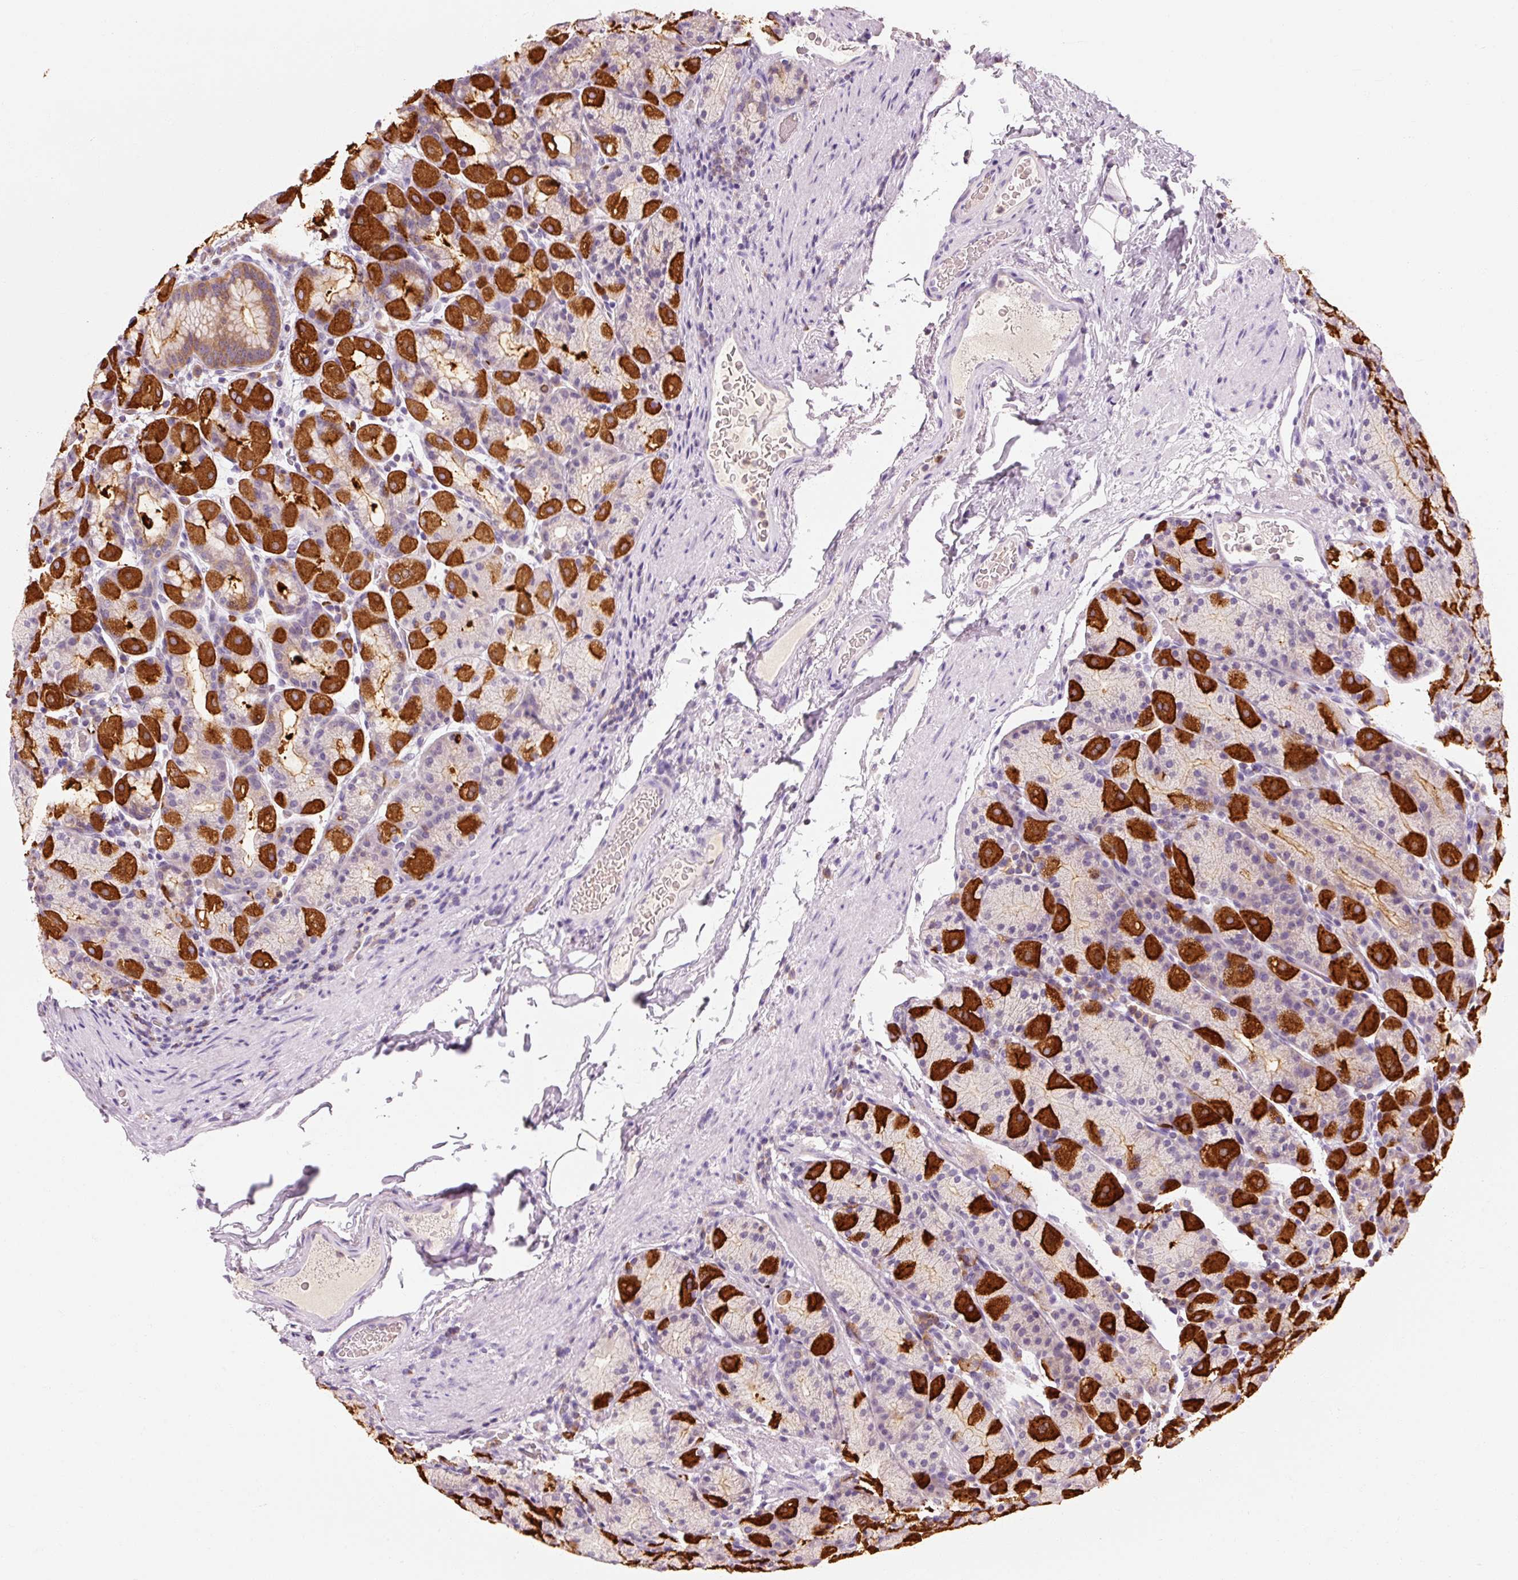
{"staining": {"intensity": "strong", "quantity": "25%-75%", "location": "cytoplasmic/membranous"}, "tissue": "stomach", "cell_type": "Glandular cells", "image_type": "normal", "snomed": [{"axis": "morphology", "description": "Normal tissue, NOS"}, {"axis": "topography", "description": "Stomach, upper"}, {"axis": "topography", "description": "Stomach"}], "caption": "Protein staining displays strong cytoplasmic/membranous expression in about 25%-75% of glandular cells in unremarkable stomach. (DAB IHC with brightfield microscopy, high magnification).", "gene": "OR8K1", "patient": {"sex": "male", "age": 68}}